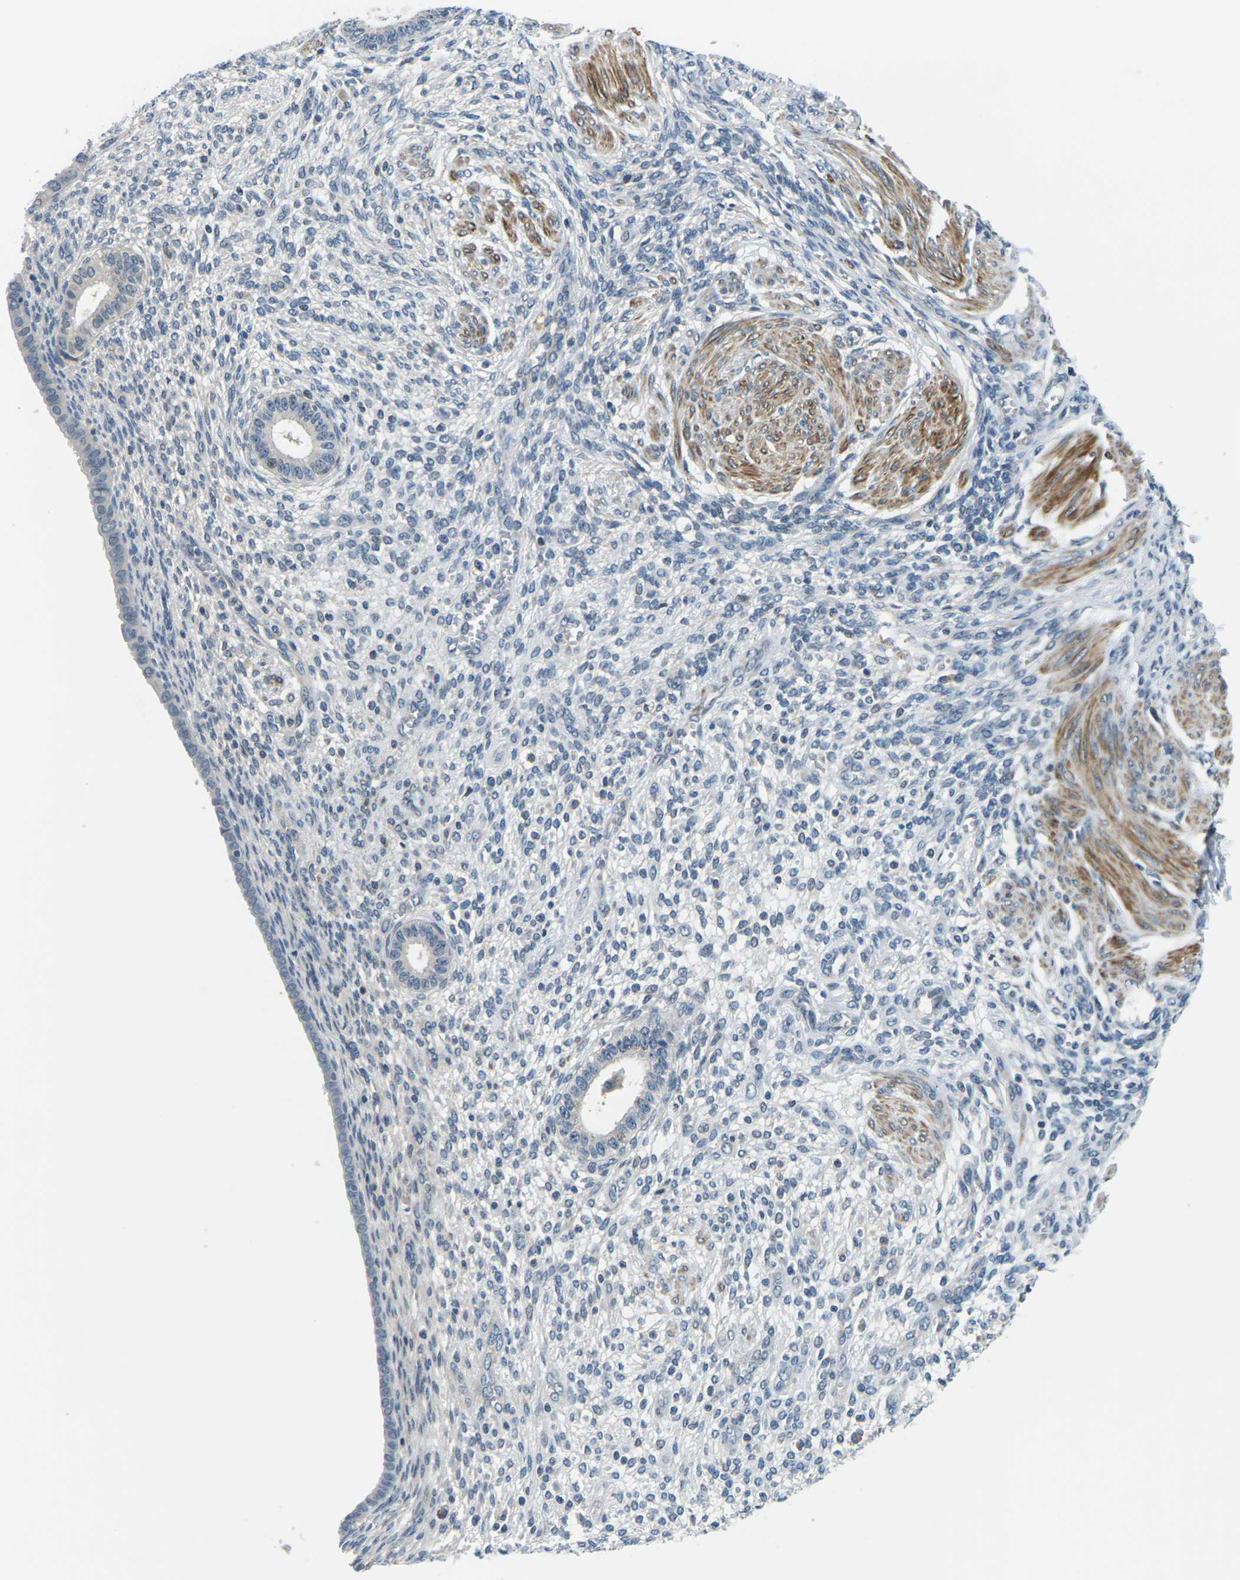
{"staining": {"intensity": "negative", "quantity": "none", "location": "none"}, "tissue": "endometrium", "cell_type": "Cells in endometrial stroma", "image_type": "normal", "snomed": [{"axis": "morphology", "description": "Normal tissue, NOS"}, {"axis": "topography", "description": "Endometrium"}], "caption": "The immunohistochemistry image has no significant staining in cells in endometrial stroma of endometrium.", "gene": "SLC13A3", "patient": {"sex": "female", "age": 72}}